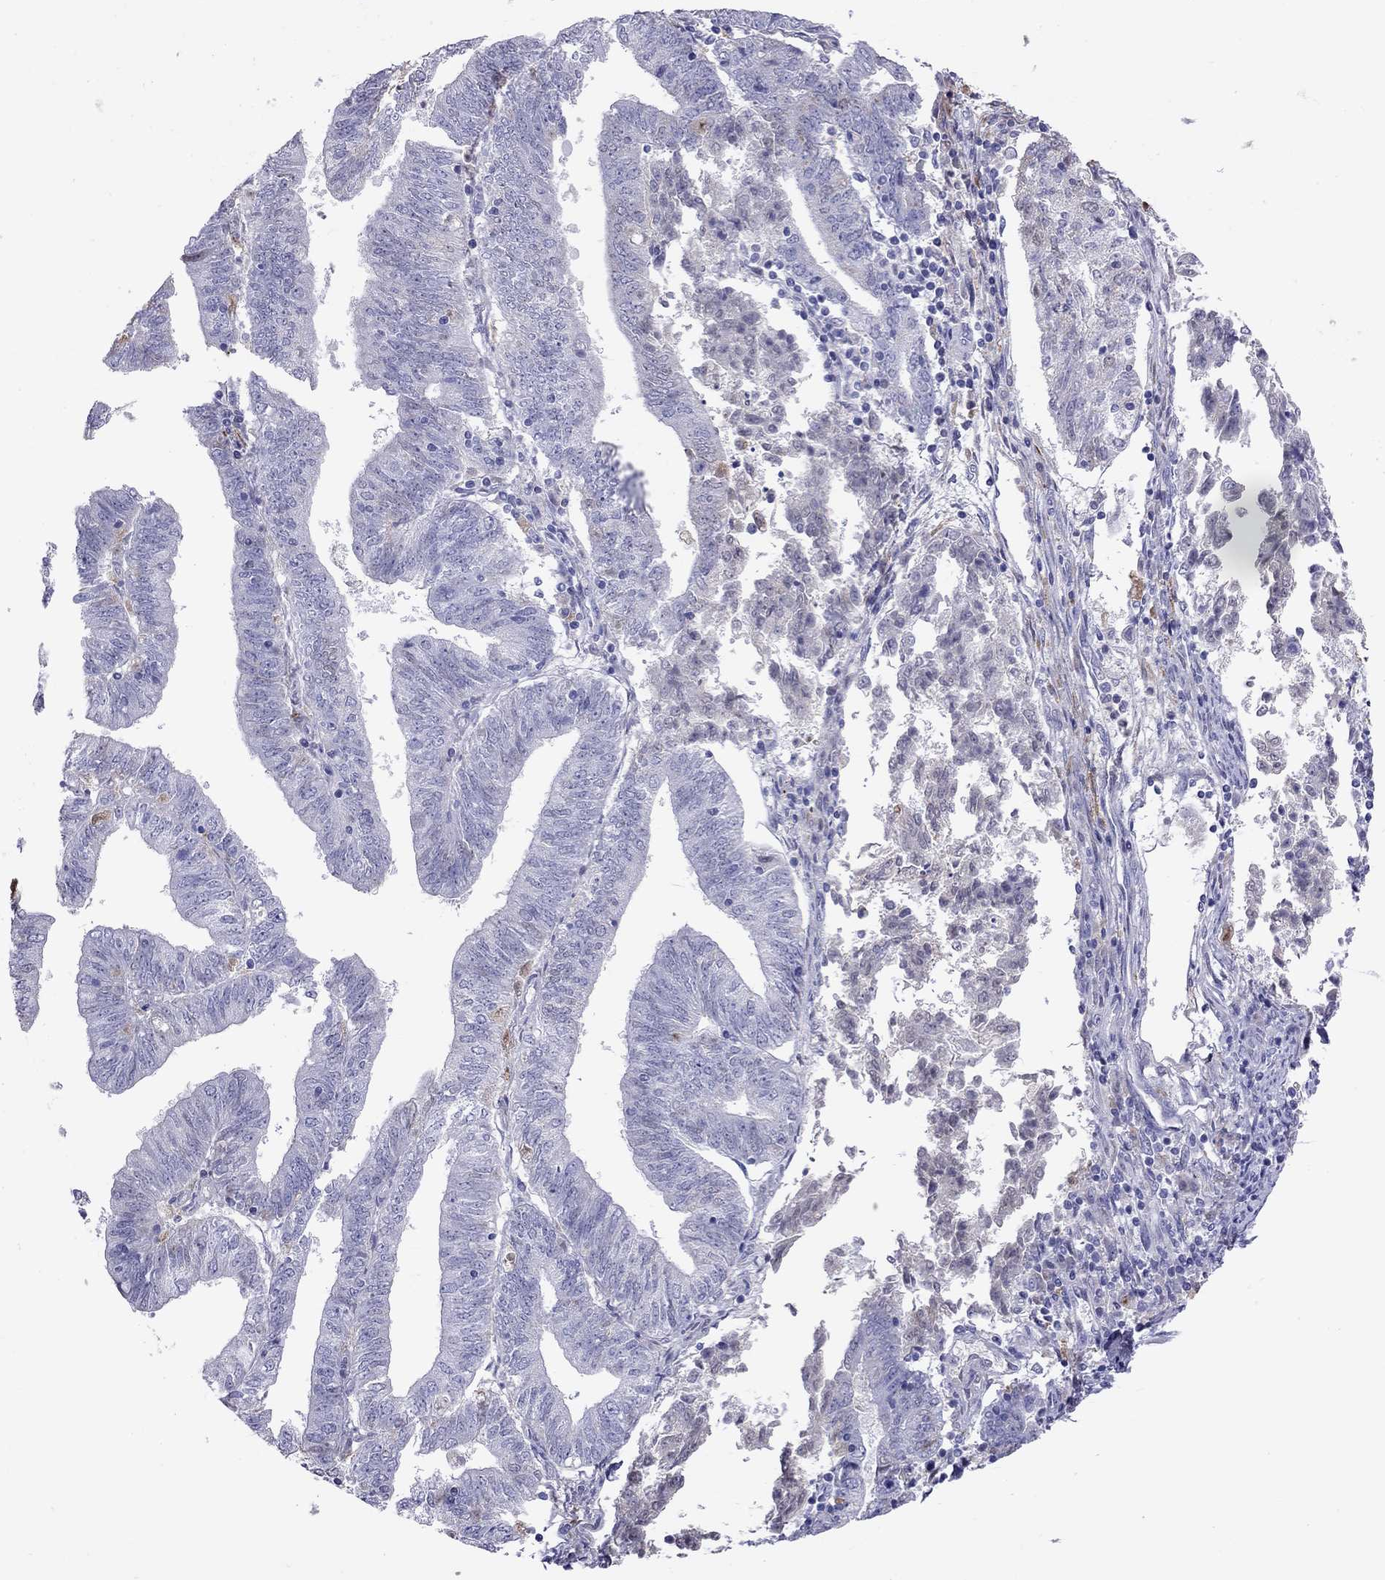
{"staining": {"intensity": "negative", "quantity": "none", "location": "none"}, "tissue": "endometrial cancer", "cell_type": "Tumor cells", "image_type": "cancer", "snomed": [{"axis": "morphology", "description": "Adenocarcinoma, NOS"}, {"axis": "topography", "description": "Endometrium"}], "caption": "Tumor cells are negative for protein expression in human endometrial adenocarcinoma.", "gene": "SERPINA3", "patient": {"sex": "female", "age": 82}}